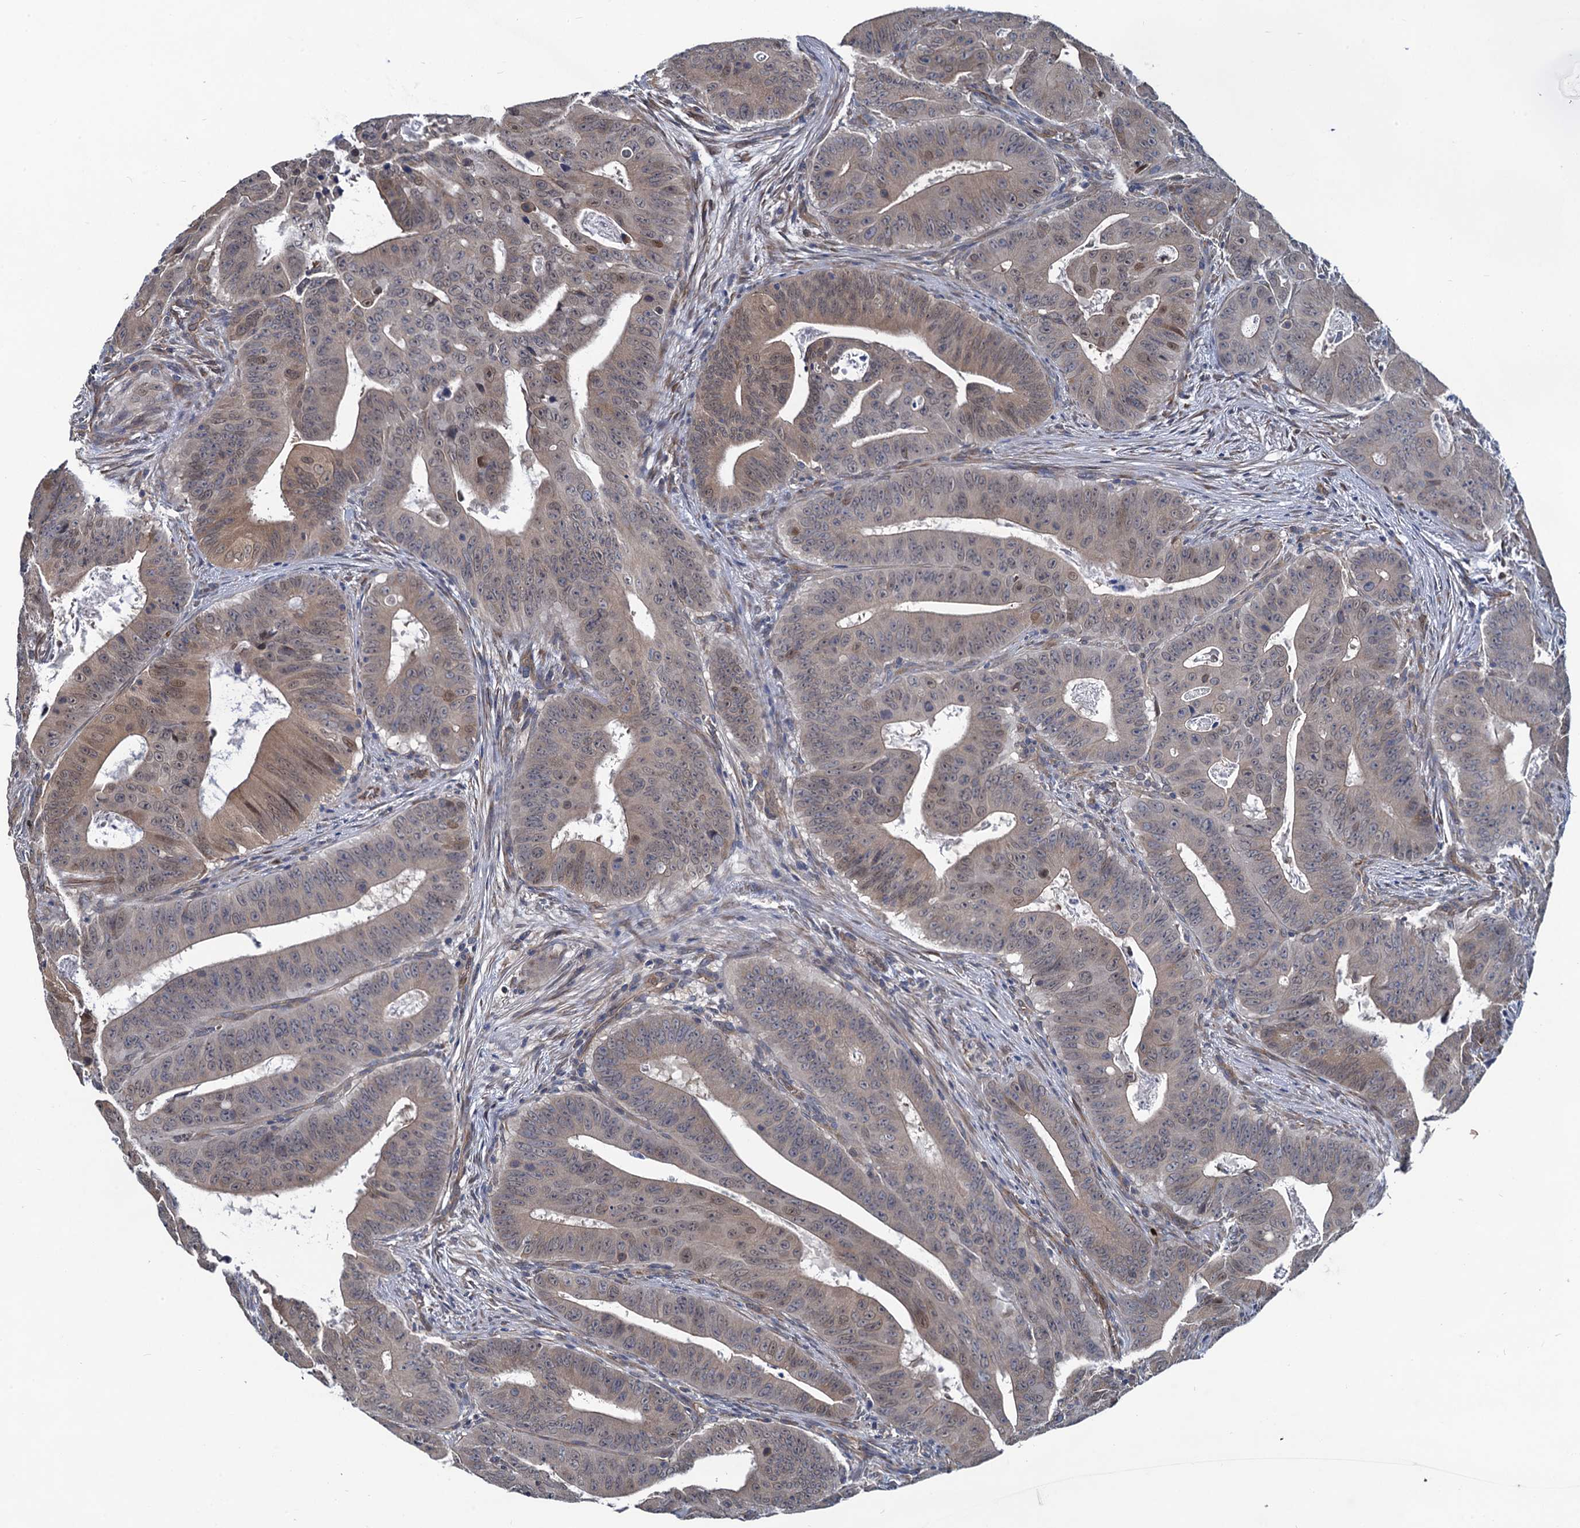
{"staining": {"intensity": "weak", "quantity": "<25%", "location": "cytoplasmic/membranous,nuclear"}, "tissue": "colorectal cancer", "cell_type": "Tumor cells", "image_type": "cancer", "snomed": [{"axis": "morphology", "description": "Adenocarcinoma, NOS"}, {"axis": "topography", "description": "Rectum"}], "caption": "Tumor cells are negative for protein expression in human colorectal cancer. The staining was performed using DAB (3,3'-diaminobenzidine) to visualize the protein expression in brown, while the nuclei were stained in blue with hematoxylin (Magnification: 20x).", "gene": "RNF125", "patient": {"sex": "female", "age": 75}}